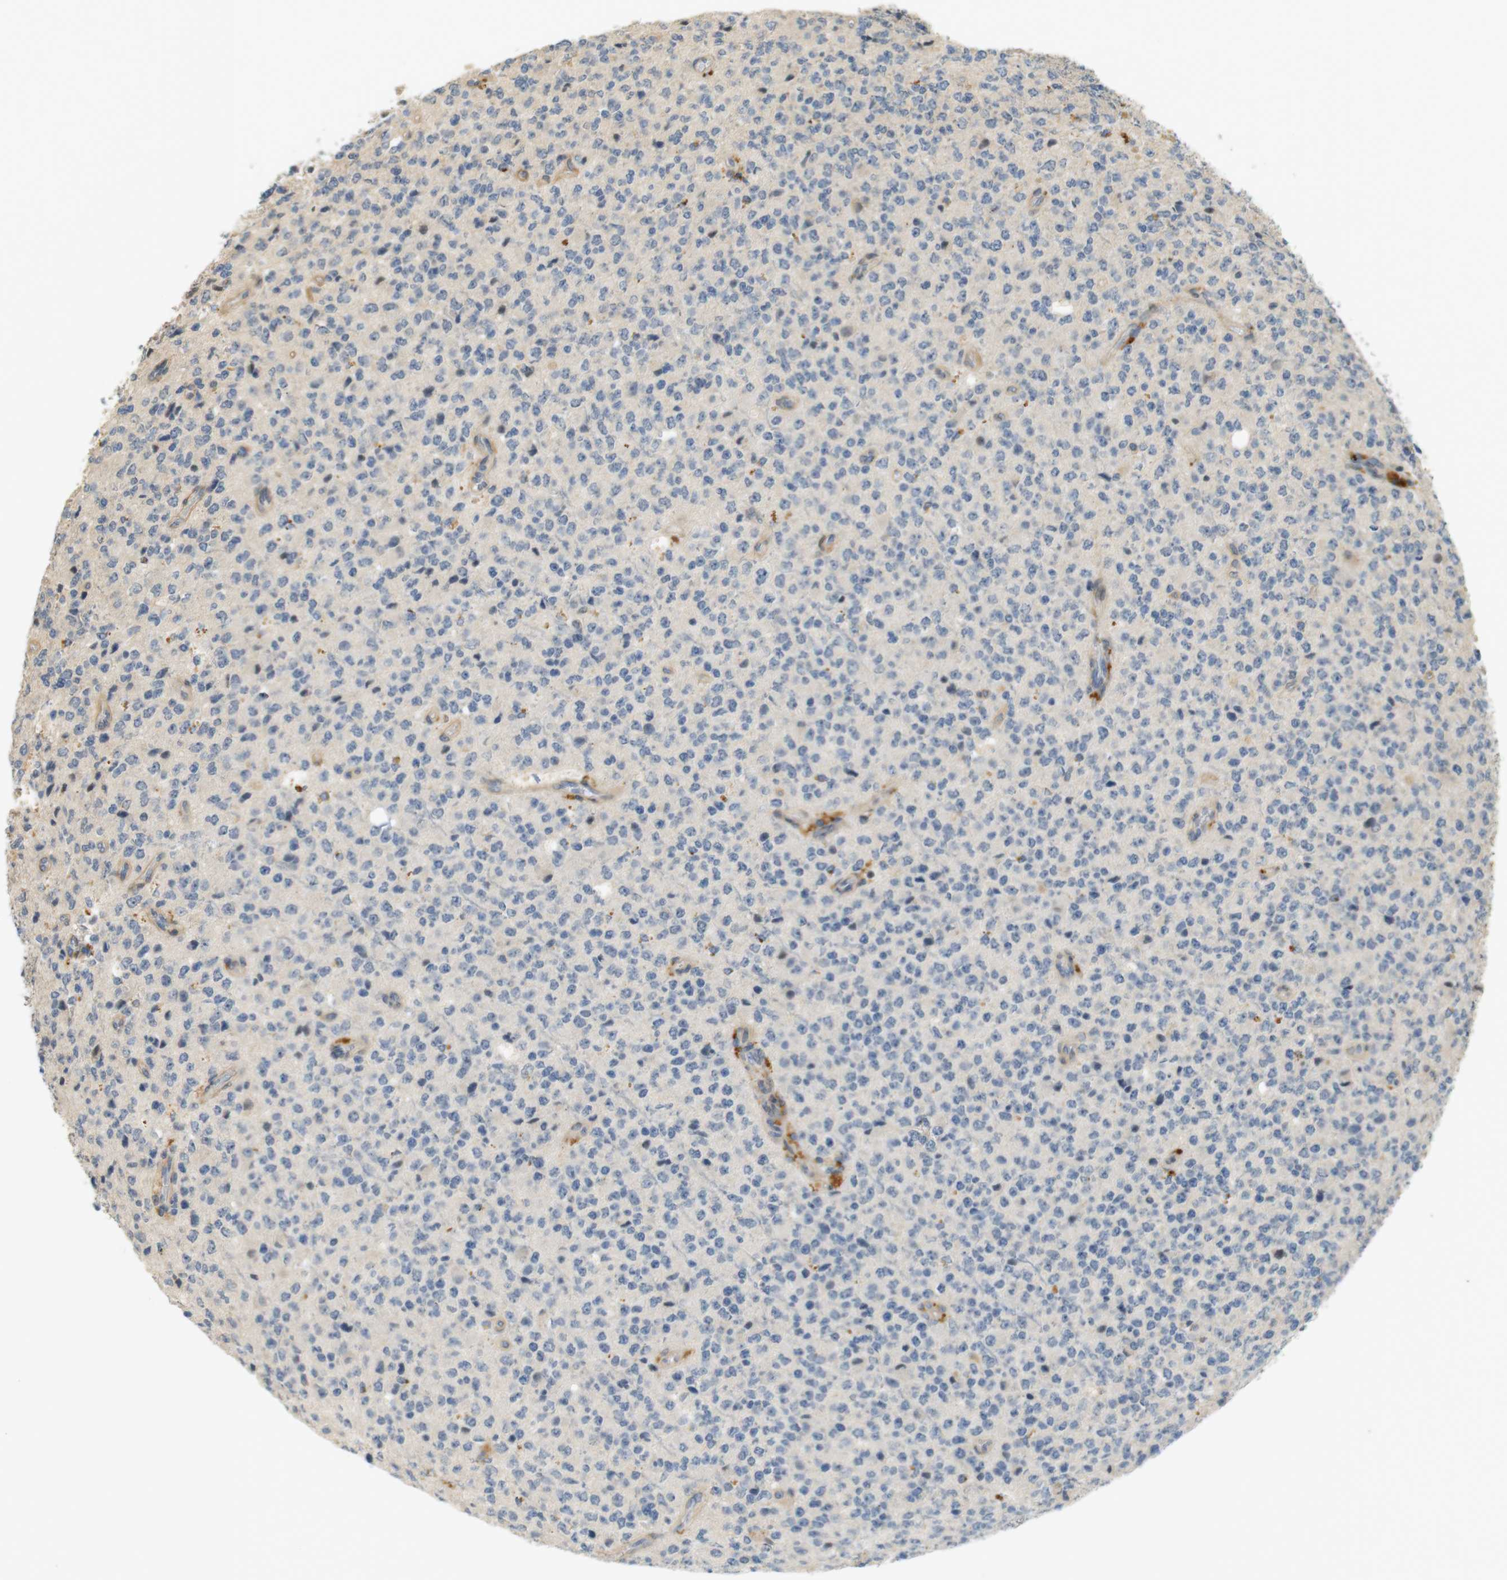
{"staining": {"intensity": "weak", "quantity": "<25%", "location": "cytoplasmic/membranous"}, "tissue": "glioma", "cell_type": "Tumor cells", "image_type": "cancer", "snomed": [{"axis": "morphology", "description": "Glioma, malignant, High grade"}, {"axis": "topography", "description": "pancreas cauda"}], "caption": "The photomicrograph exhibits no significant positivity in tumor cells of glioma. (DAB (3,3'-diaminobenzidine) immunohistochemistry with hematoxylin counter stain).", "gene": "TSPAN9", "patient": {"sex": "male", "age": 60}}